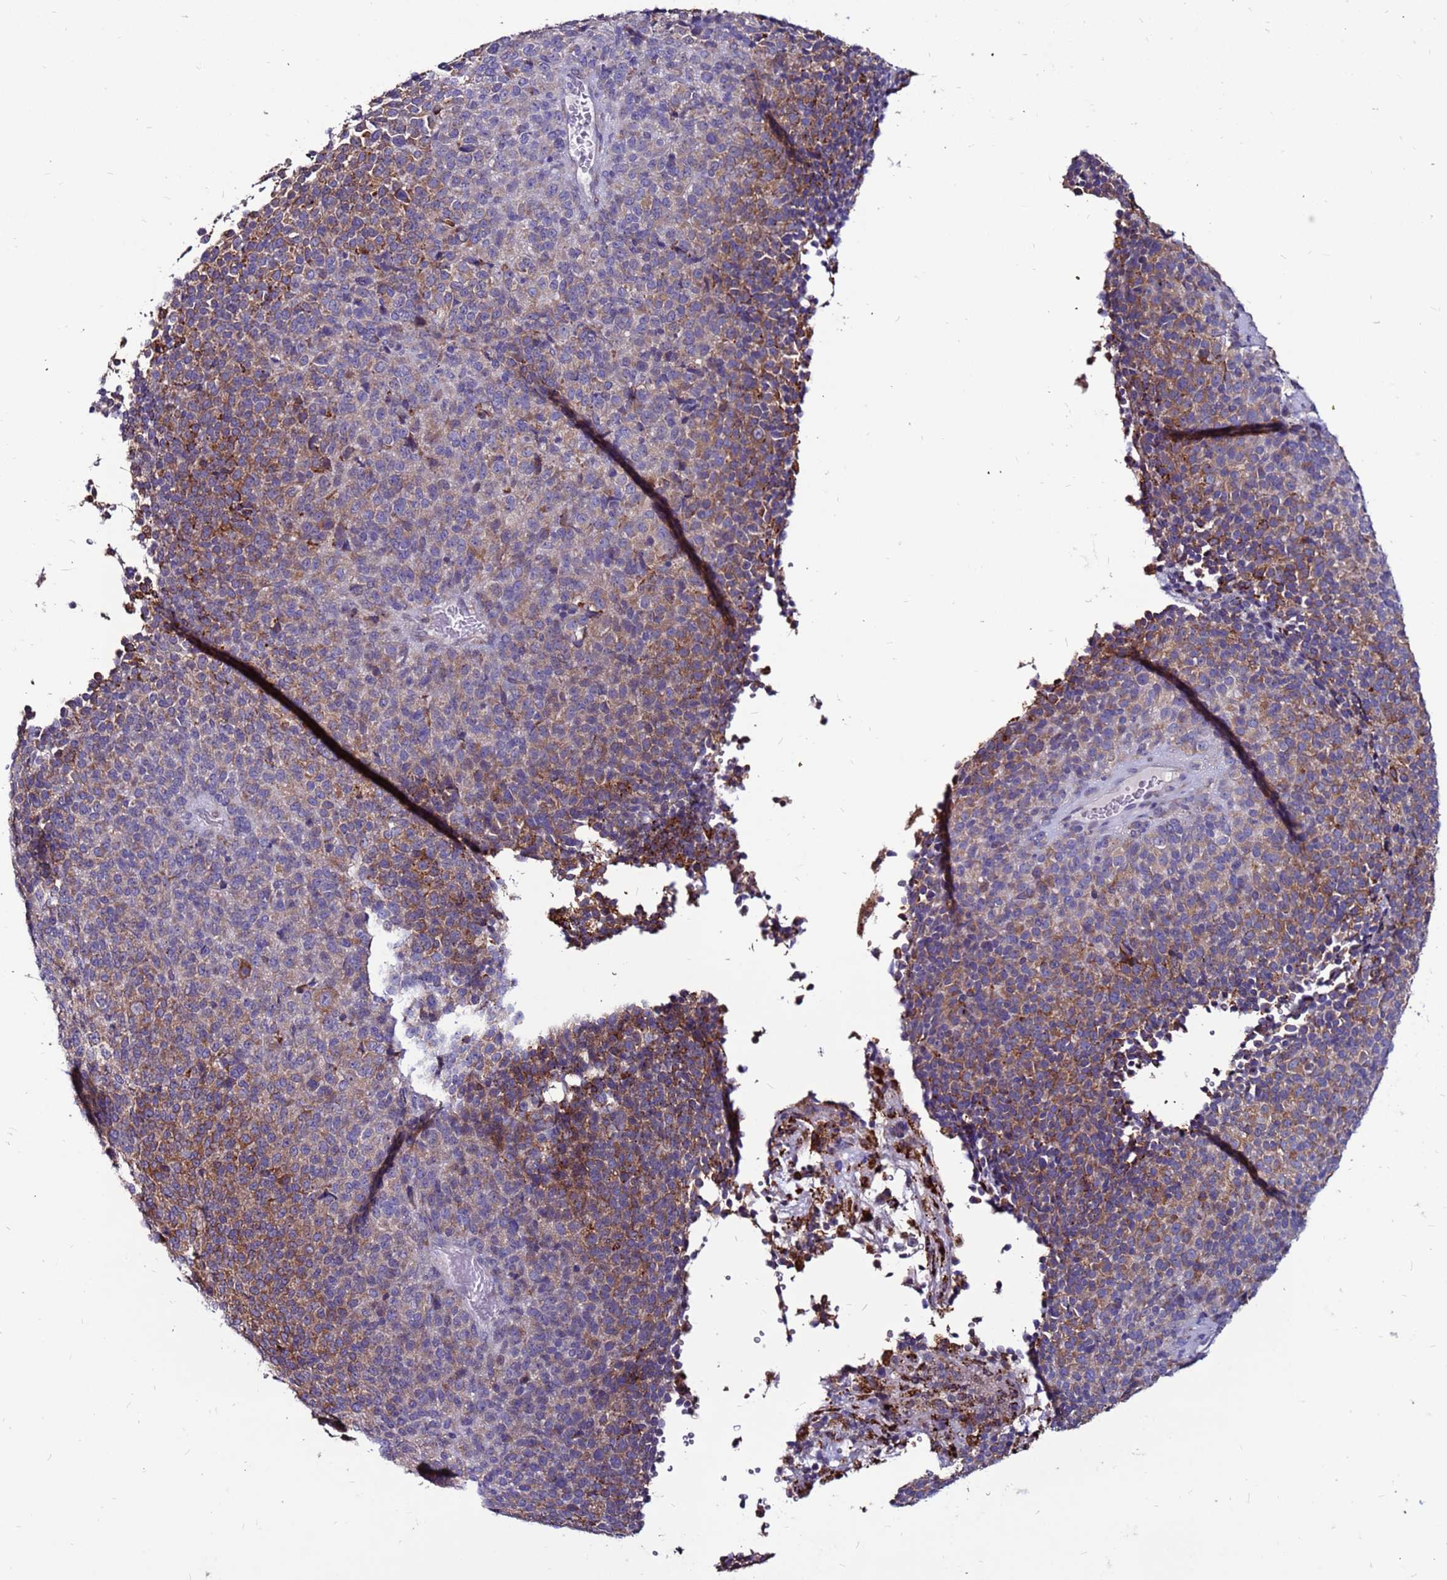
{"staining": {"intensity": "moderate", "quantity": "25%-75%", "location": "cytoplasmic/membranous"}, "tissue": "melanoma", "cell_type": "Tumor cells", "image_type": "cancer", "snomed": [{"axis": "morphology", "description": "Malignant melanoma, Metastatic site"}, {"axis": "topography", "description": "Brain"}], "caption": "Immunohistochemical staining of human malignant melanoma (metastatic site) reveals medium levels of moderate cytoplasmic/membranous protein positivity in about 25%-75% of tumor cells. The protein is shown in brown color, while the nuclei are stained blue.", "gene": "SLC44A3", "patient": {"sex": "female", "age": 56}}